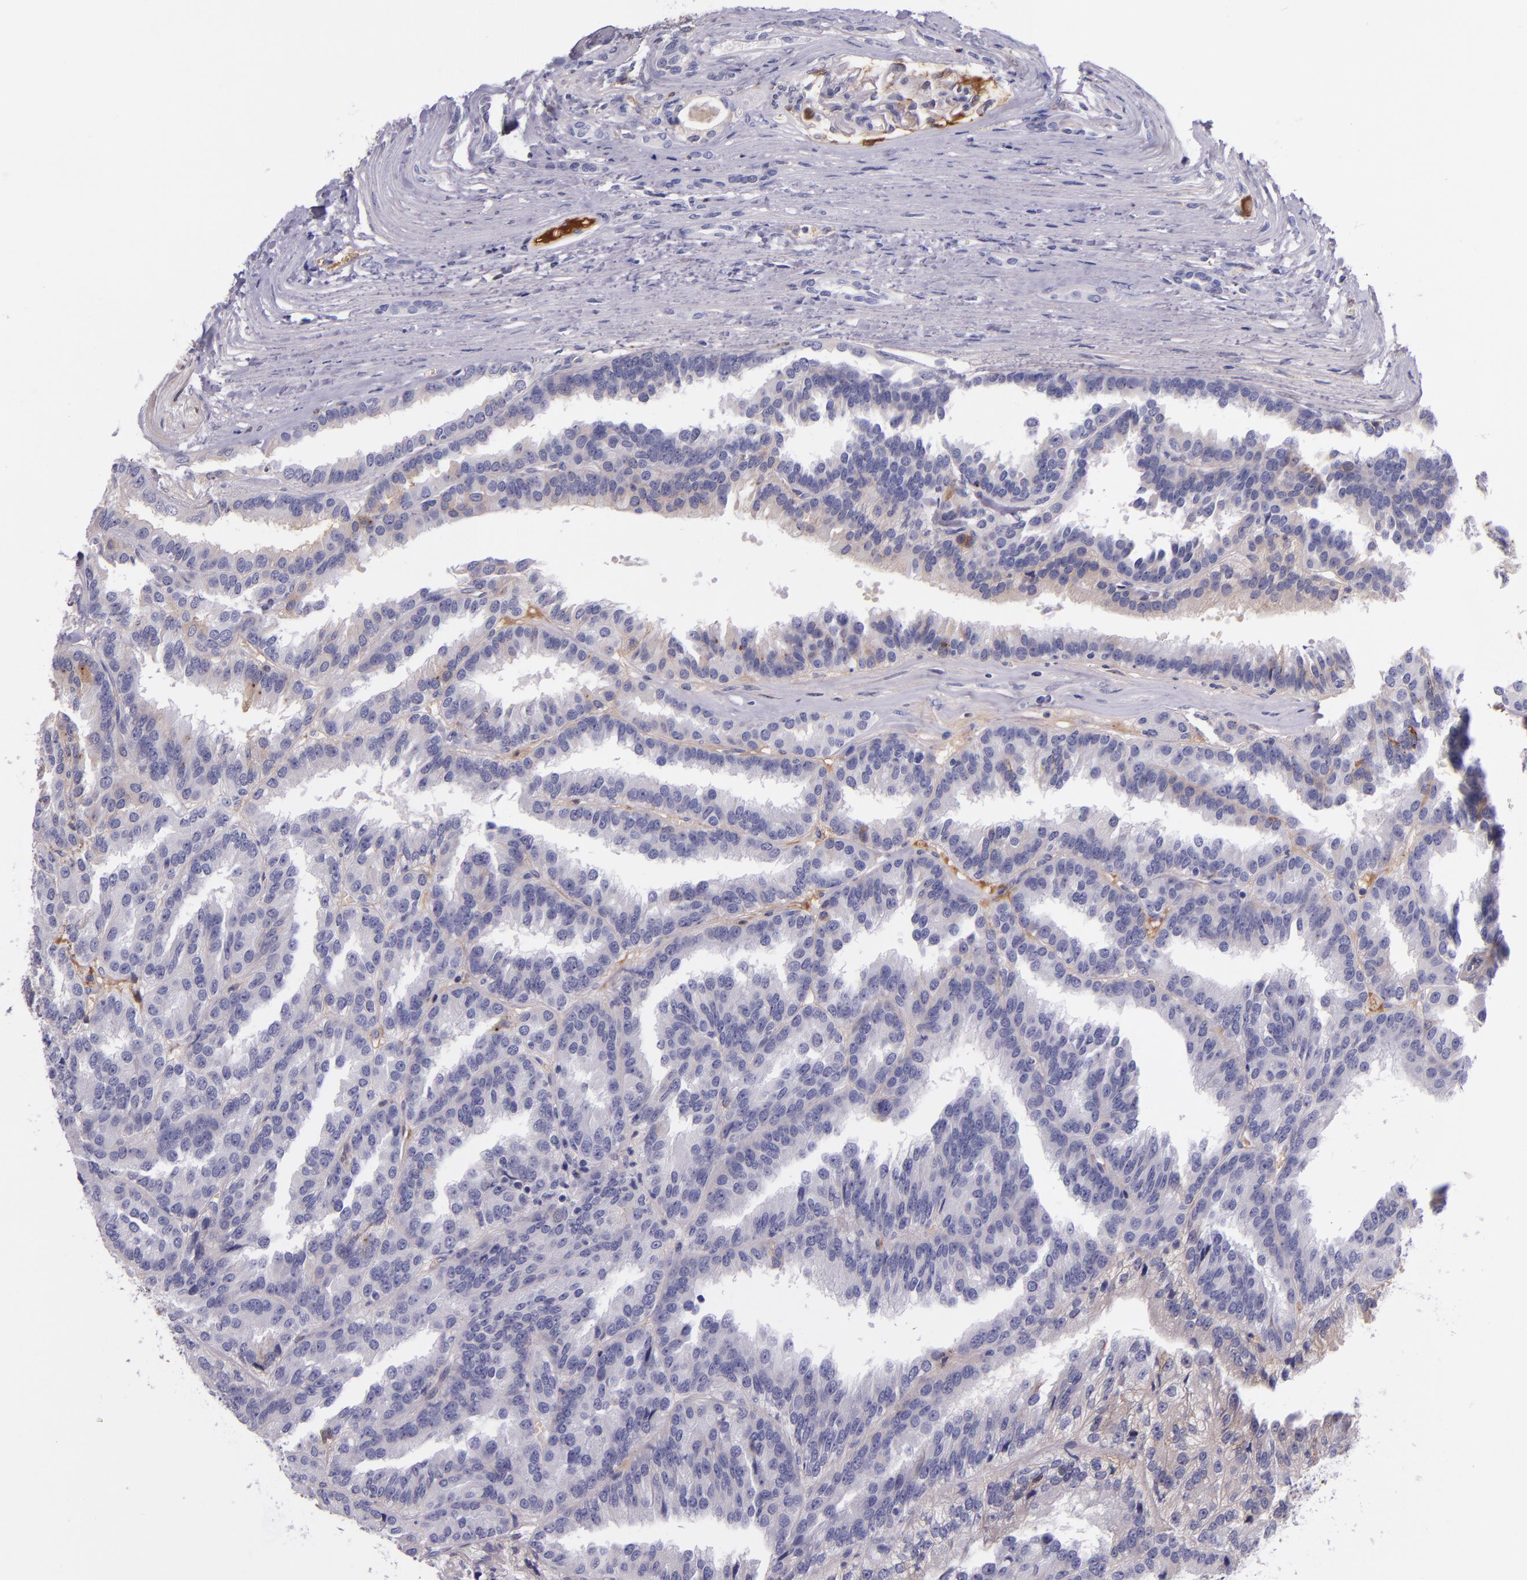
{"staining": {"intensity": "negative", "quantity": "none", "location": "none"}, "tissue": "renal cancer", "cell_type": "Tumor cells", "image_type": "cancer", "snomed": [{"axis": "morphology", "description": "Adenocarcinoma, NOS"}, {"axis": "topography", "description": "Kidney"}], "caption": "There is no significant staining in tumor cells of adenocarcinoma (renal).", "gene": "KNG1", "patient": {"sex": "male", "age": 46}}